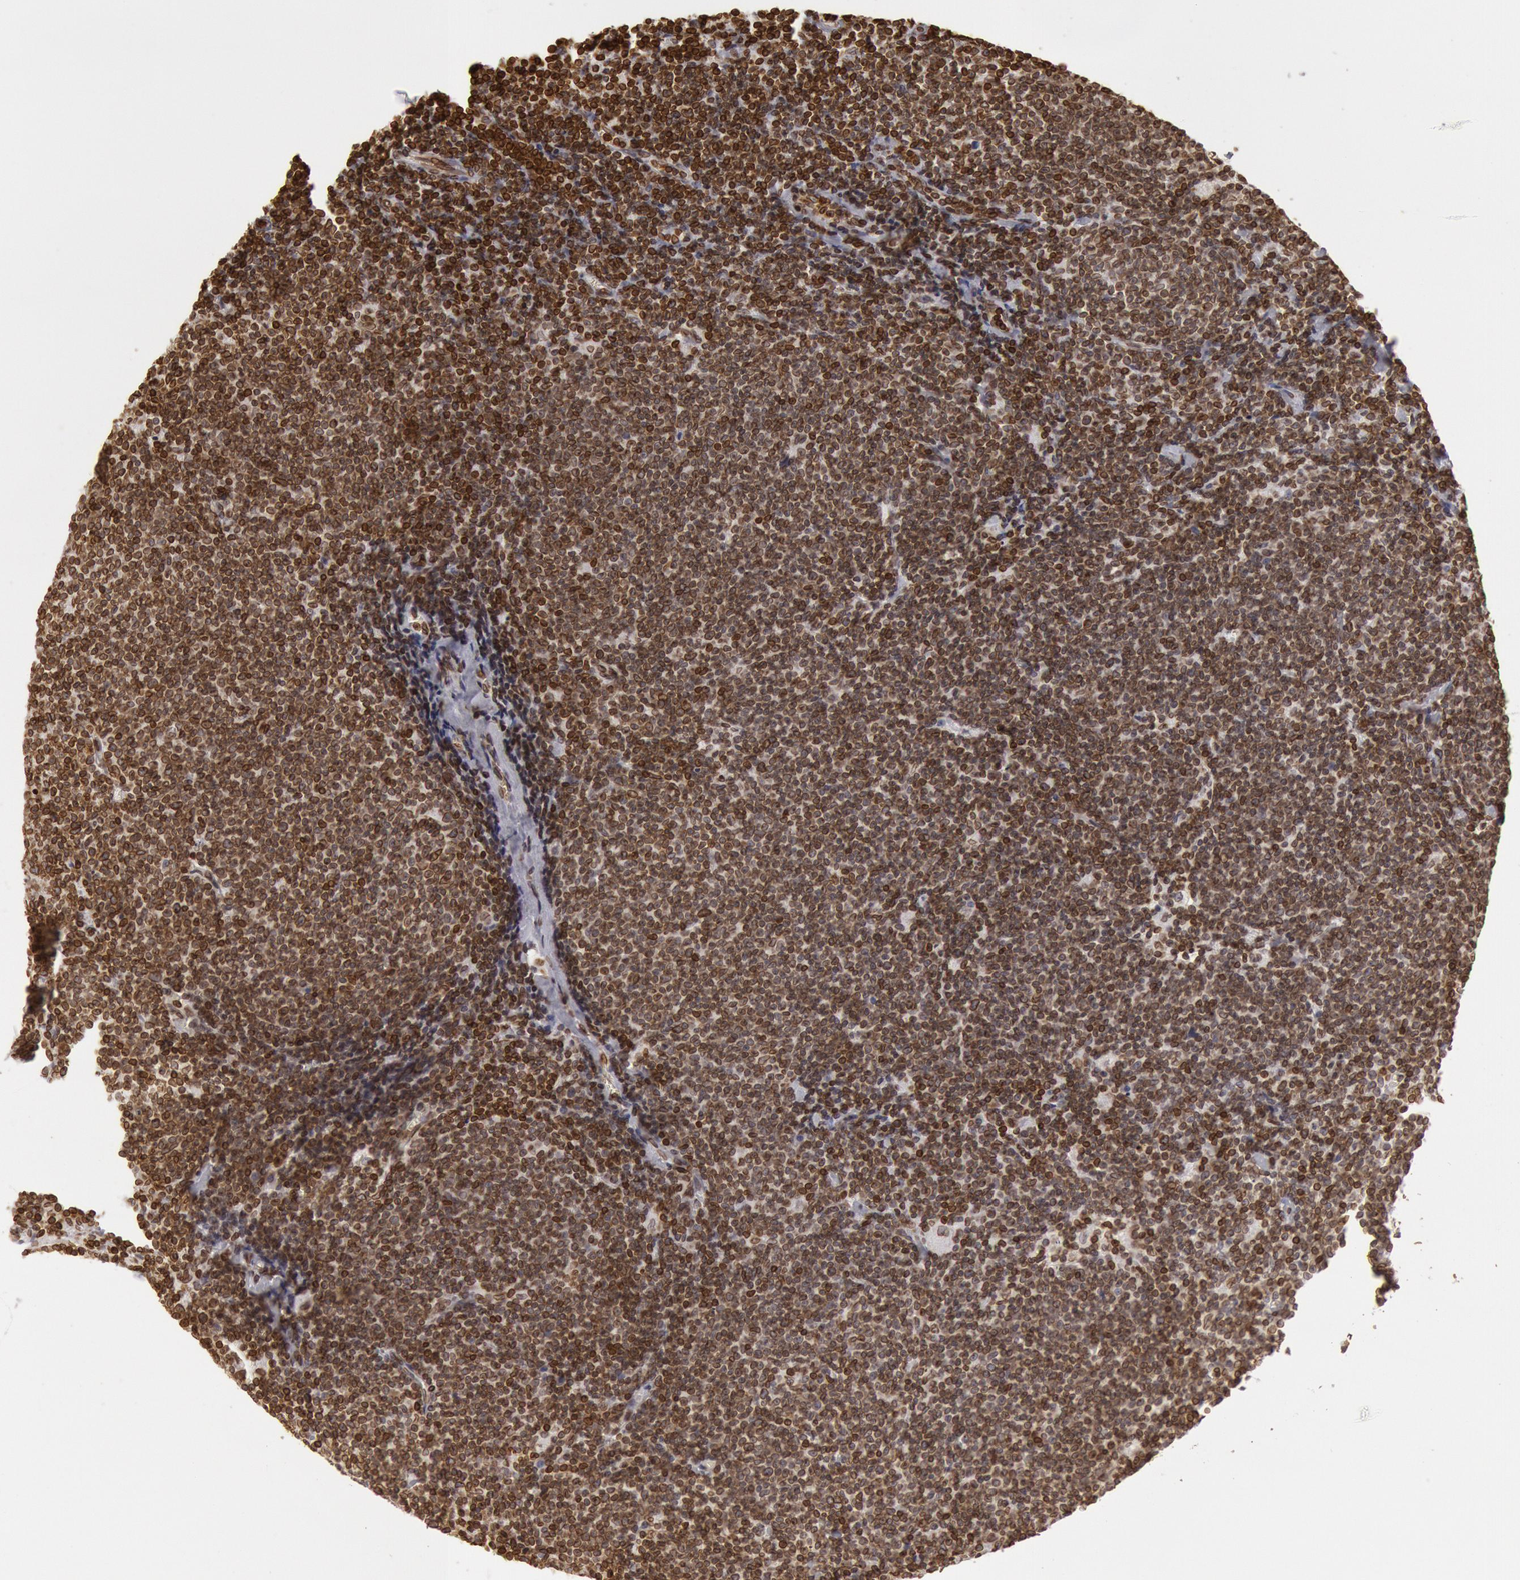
{"staining": {"intensity": "strong", "quantity": ">75%", "location": "cytoplasmic/membranous,nuclear"}, "tissue": "lymphoma", "cell_type": "Tumor cells", "image_type": "cancer", "snomed": [{"axis": "morphology", "description": "Malignant lymphoma, non-Hodgkin's type, Low grade"}, {"axis": "topography", "description": "Lymph node"}], "caption": "High-magnification brightfield microscopy of malignant lymphoma, non-Hodgkin's type (low-grade) stained with DAB (brown) and counterstained with hematoxylin (blue). tumor cells exhibit strong cytoplasmic/membranous and nuclear expression is appreciated in approximately>75% of cells.", "gene": "SUN2", "patient": {"sex": "male", "age": 65}}